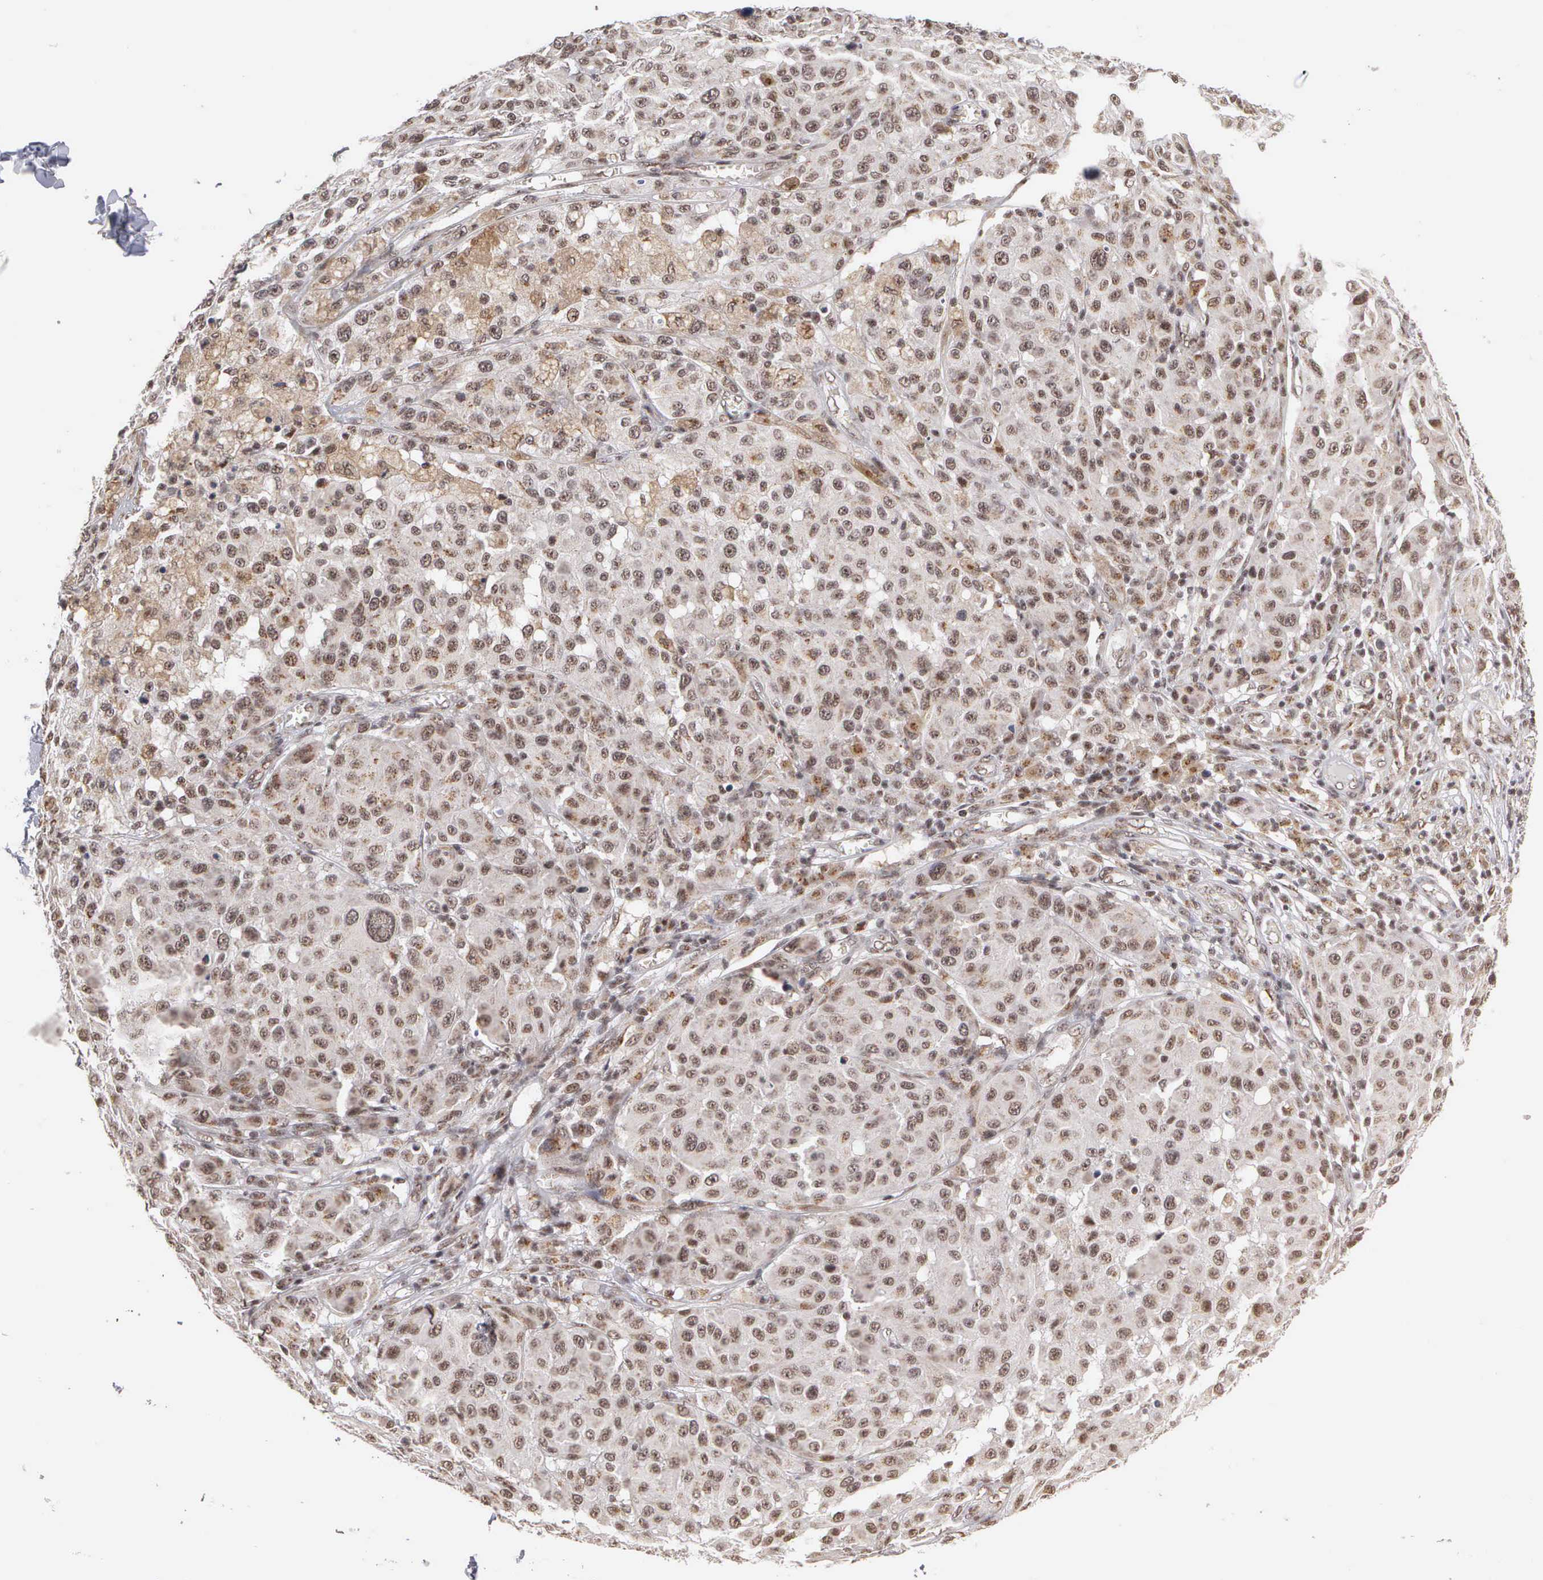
{"staining": {"intensity": "moderate", "quantity": "25%-75%", "location": "cytoplasmic/membranous,nuclear"}, "tissue": "melanoma", "cell_type": "Tumor cells", "image_type": "cancer", "snomed": [{"axis": "morphology", "description": "Malignant melanoma, NOS"}, {"axis": "topography", "description": "Skin"}], "caption": "IHC (DAB (3,3'-diaminobenzidine)) staining of malignant melanoma demonstrates moderate cytoplasmic/membranous and nuclear protein positivity in approximately 25%-75% of tumor cells.", "gene": "GTF2A1", "patient": {"sex": "female", "age": 77}}